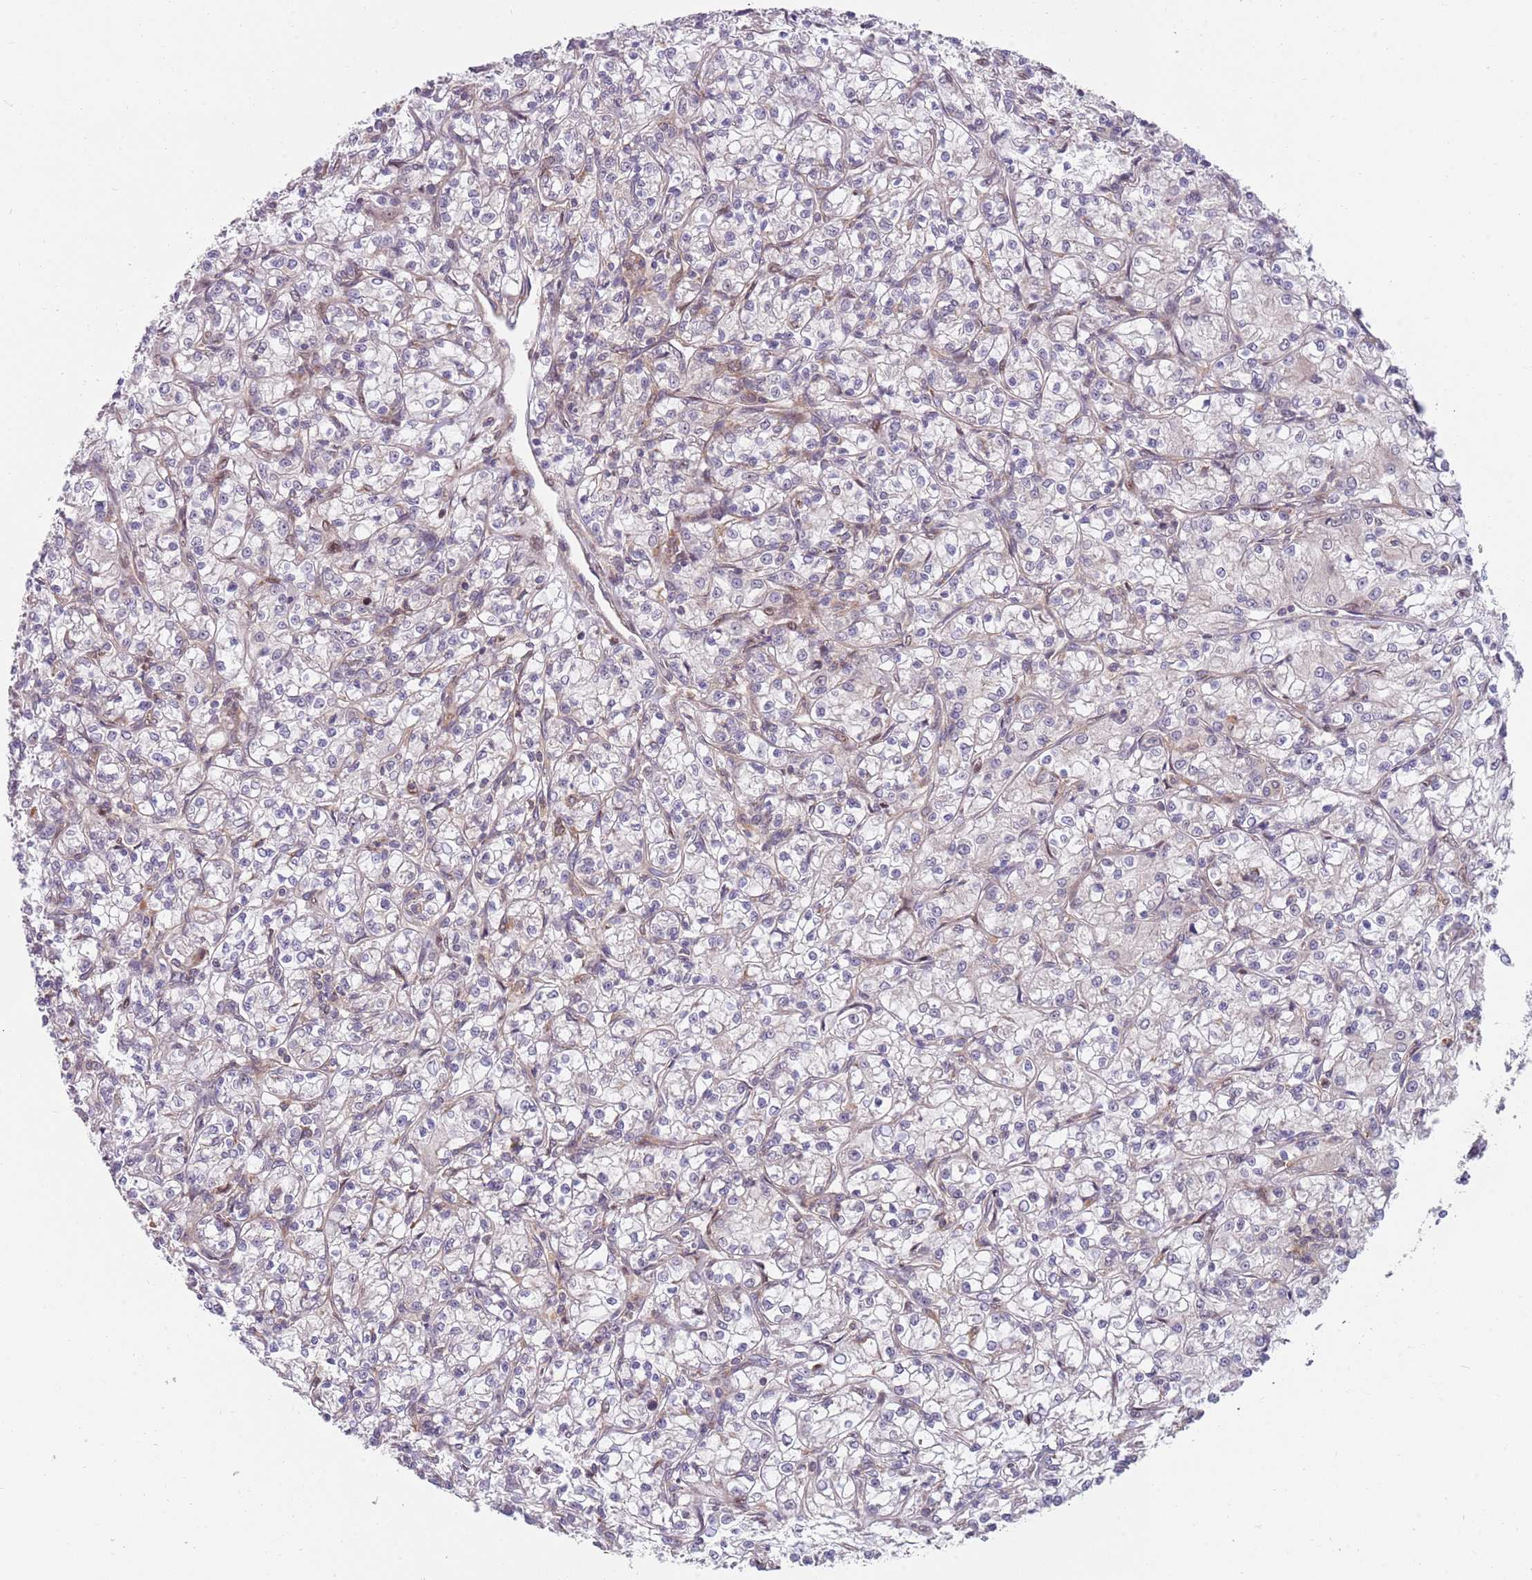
{"staining": {"intensity": "negative", "quantity": "none", "location": "none"}, "tissue": "renal cancer", "cell_type": "Tumor cells", "image_type": "cancer", "snomed": [{"axis": "morphology", "description": "Adenocarcinoma, NOS"}, {"axis": "topography", "description": "Kidney"}], "caption": "DAB (3,3'-diaminobenzidine) immunohistochemical staining of human adenocarcinoma (renal) displays no significant staining in tumor cells.", "gene": "GGA1", "patient": {"sex": "female", "age": 59}}